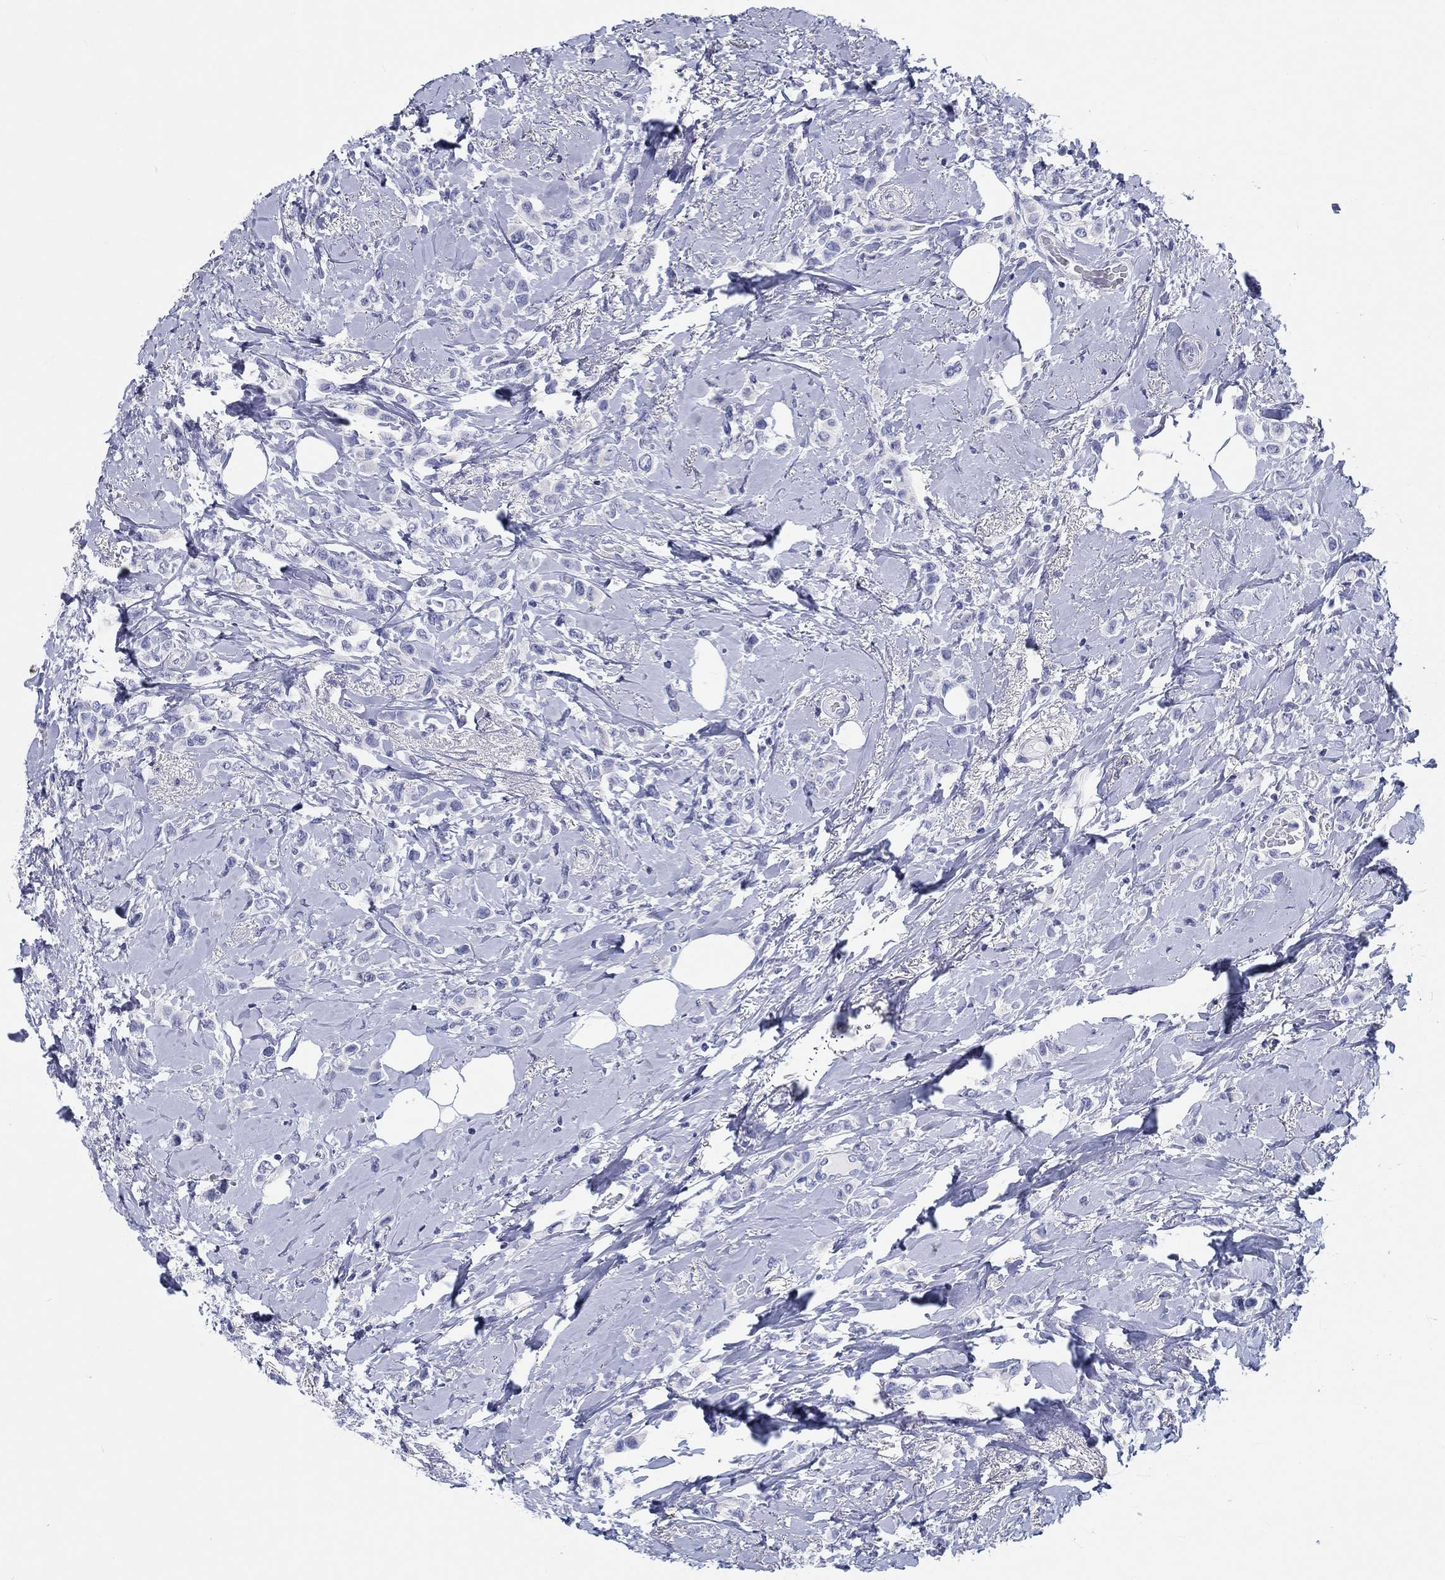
{"staining": {"intensity": "negative", "quantity": "none", "location": "none"}, "tissue": "breast cancer", "cell_type": "Tumor cells", "image_type": "cancer", "snomed": [{"axis": "morphology", "description": "Lobular carcinoma"}, {"axis": "topography", "description": "Breast"}], "caption": "This image is of breast cancer (lobular carcinoma) stained with immunohistochemistry (IHC) to label a protein in brown with the nuclei are counter-stained blue. There is no positivity in tumor cells.", "gene": "H1-1", "patient": {"sex": "female", "age": 66}}